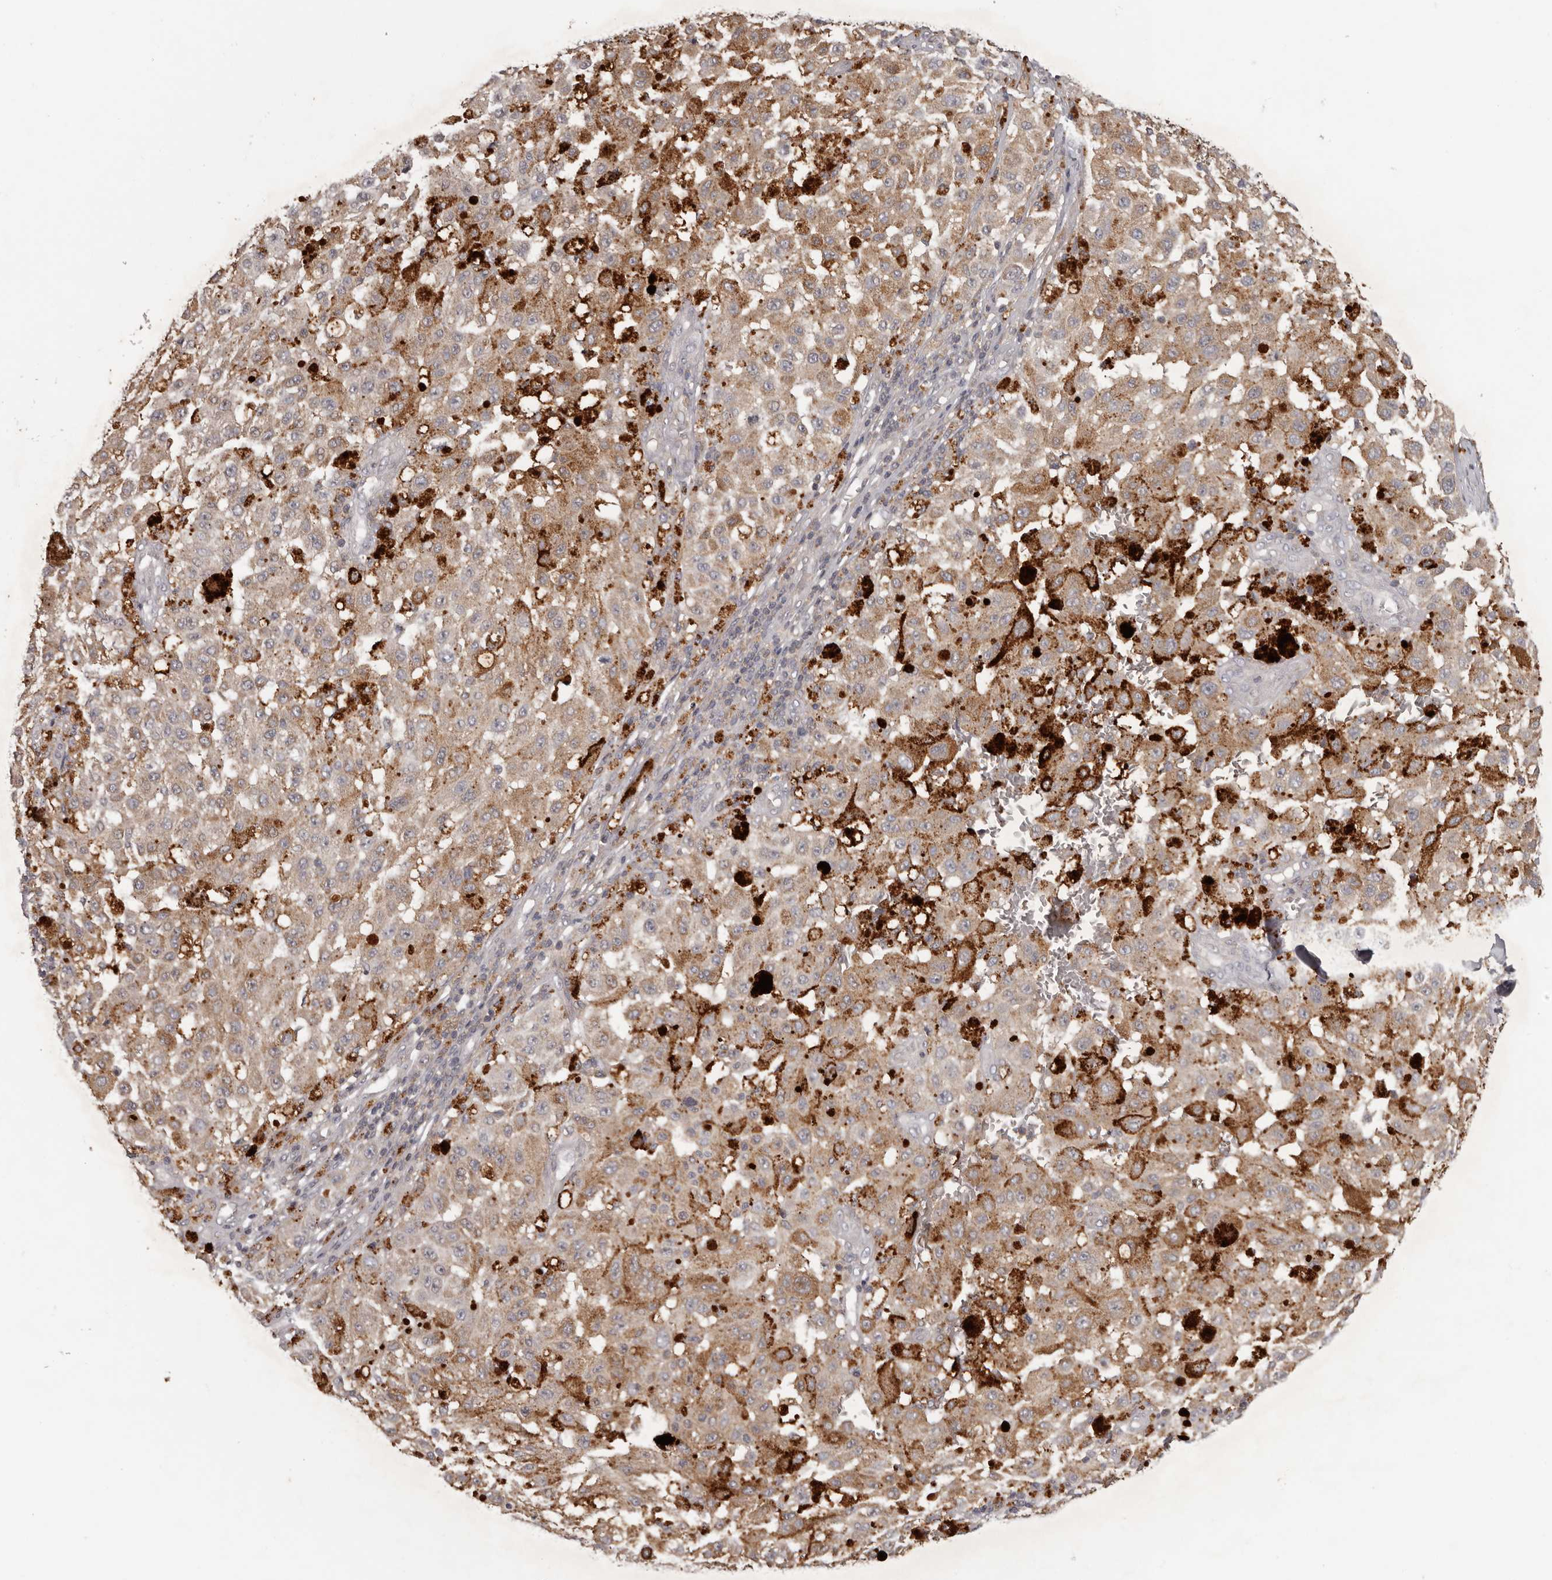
{"staining": {"intensity": "weak", "quantity": "25%-75%", "location": "cytoplasmic/membranous"}, "tissue": "melanoma", "cell_type": "Tumor cells", "image_type": "cancer", "snomed": [{"axis": "morphology", "description": "Malignant melanoma, NOS"}, {"axis": "topography", "description": "Skin"}], "caption": "Immunohistochemistry (IHC) histopathology image of neoplastic tissue: melanoma stained using immunohistochemistry (IHC) shows low levels of weak protein expression localized specifically in the cytoplasmic/membranous of tumor cells, appearing as a cytoplasmic/membranous brown color.", "gene": "ANKRD44", "patient": {"sex": "female", "age": 64}}